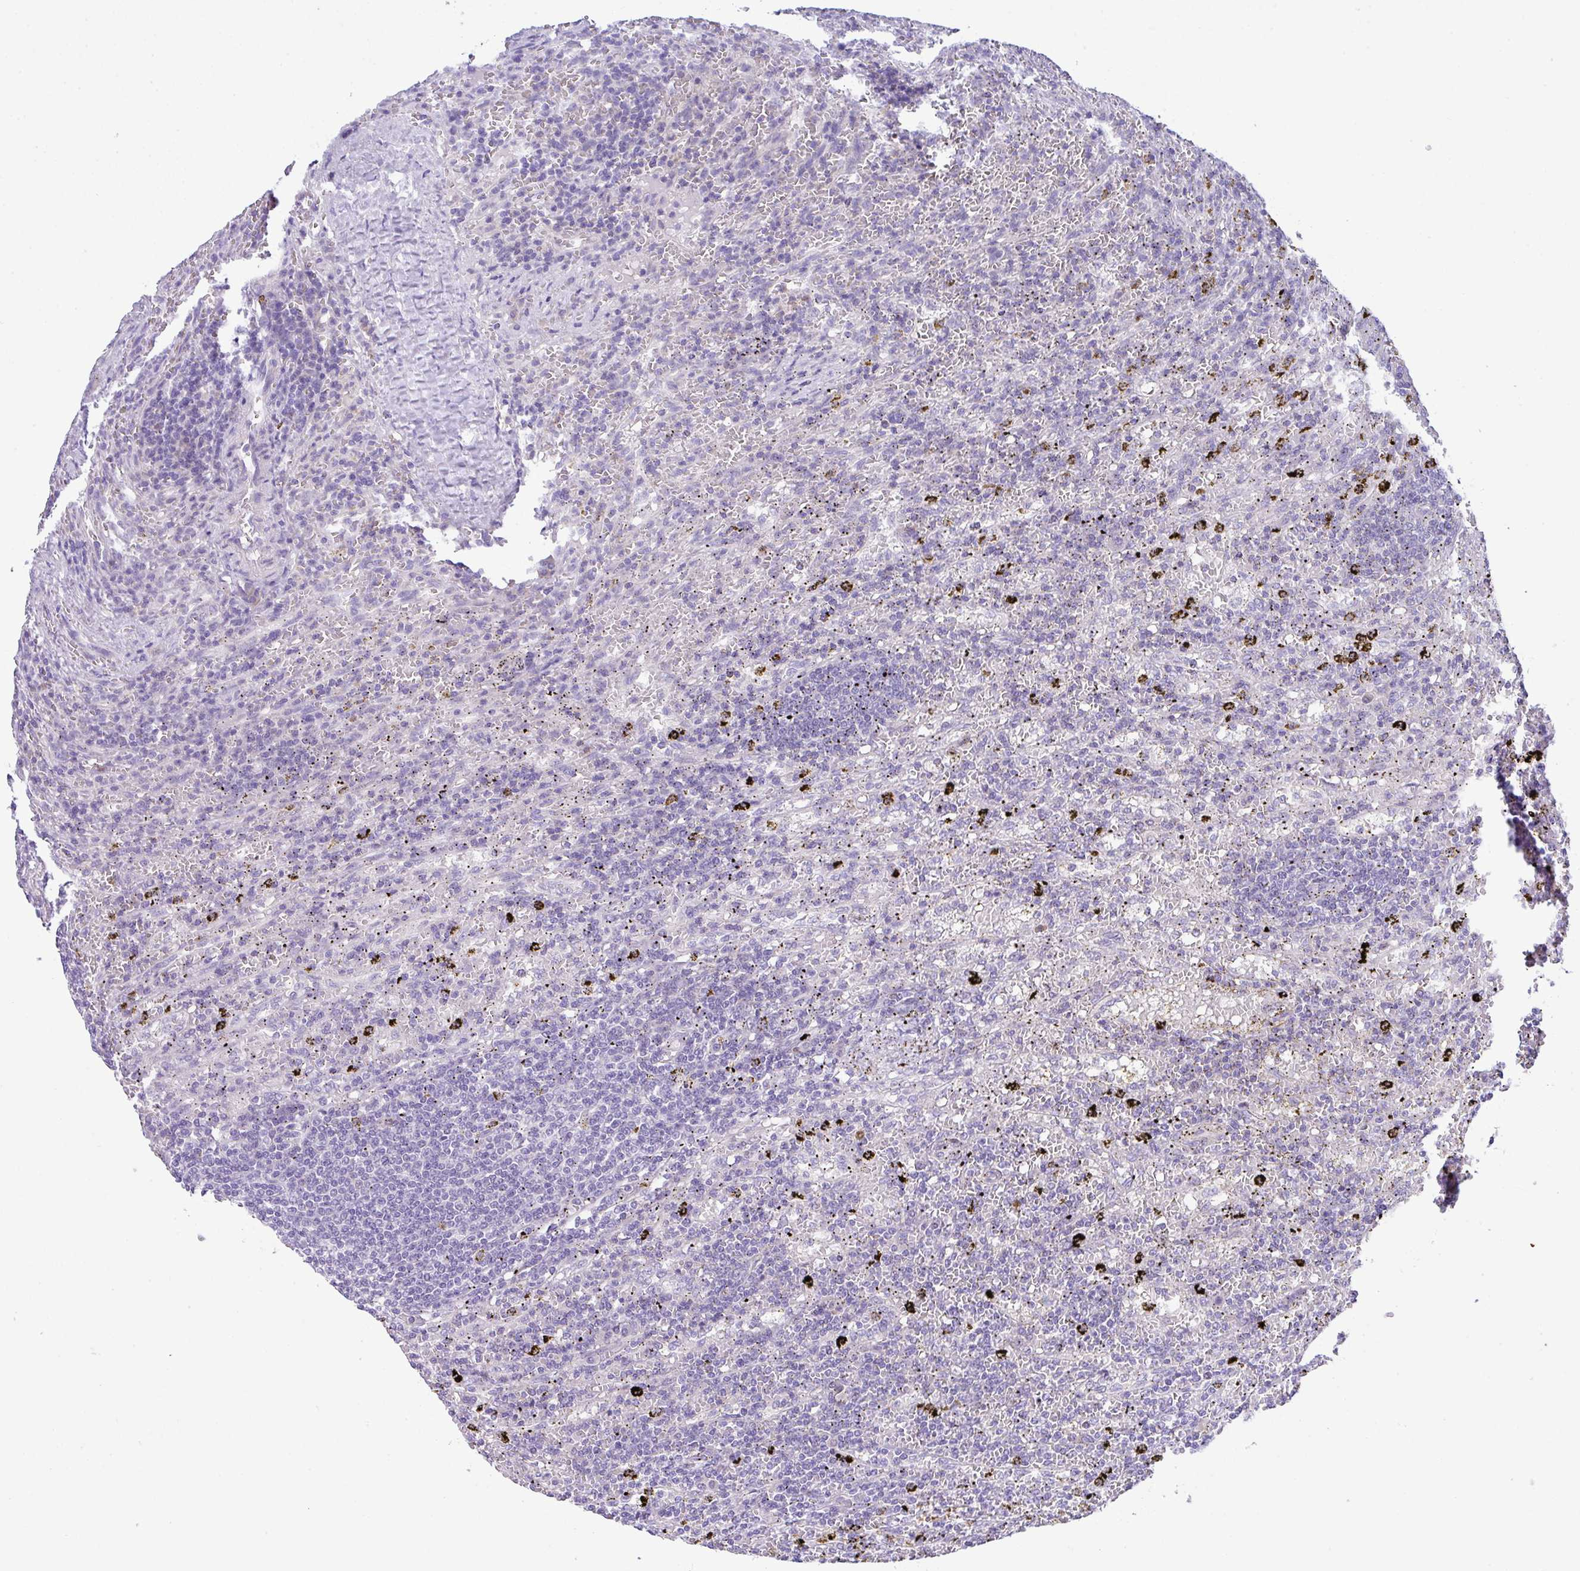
{"staining": {"intensity": "negative", "quantity": "none", "location": "none"}, "tissue": "lymphoma", "cell_type": "Tumor cells", "image_type": "cancer", "snomed": [{"axis": "morphology", "description": "Malignant lymphoma, non-Hodgkin's type, Low grade"}, {"axis": "topography", "description": "Spleen"}], "caption": "Protein analysis of low-grade malignant lymphoma, non-Hodgkin's type demonstrates no significant staining in tumor cells.", "gene": "DNAL1", "patient": {"sex": "male", "age": 76}}